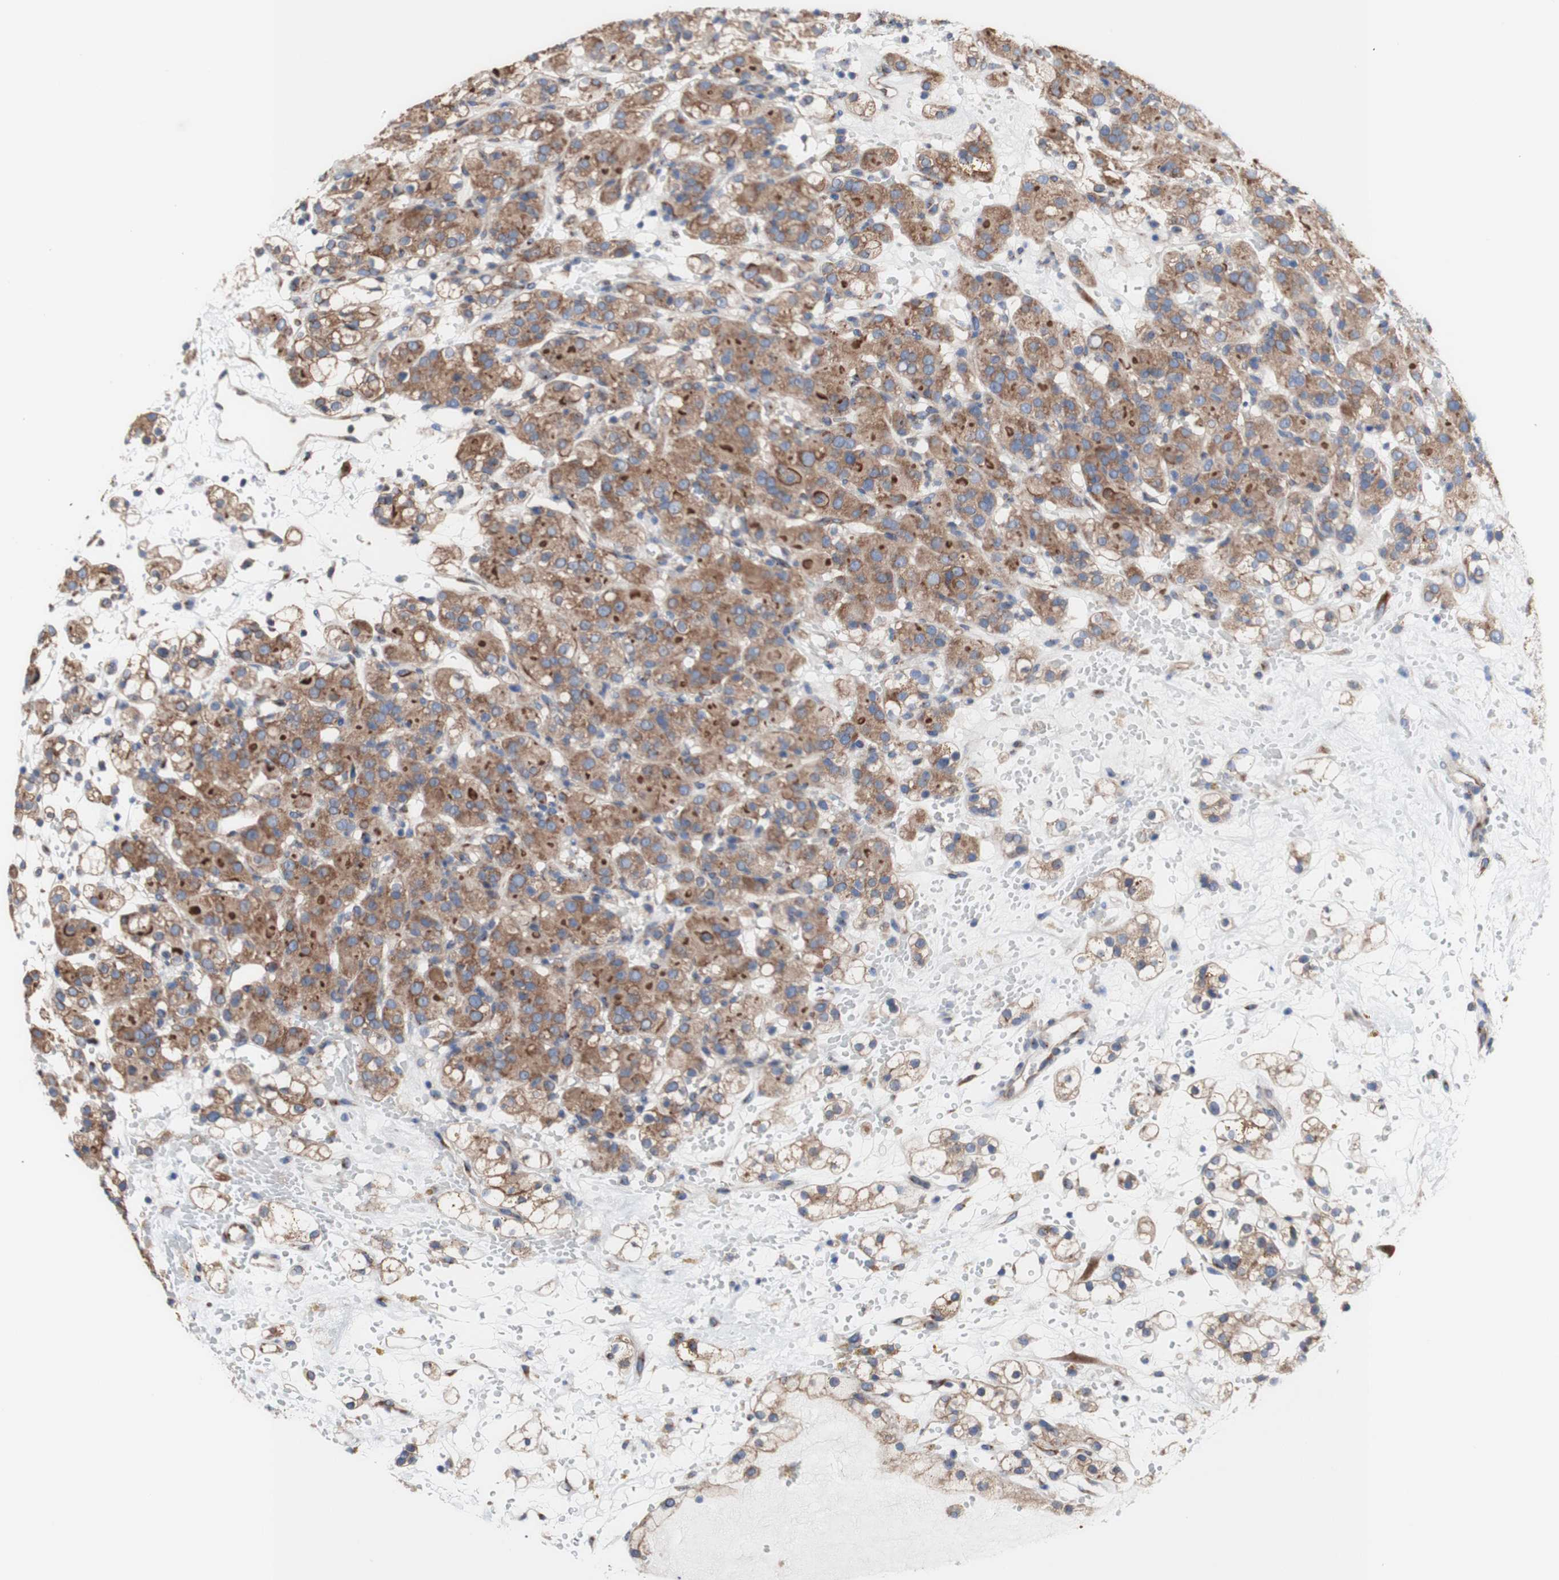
{"staining": {"intensity": "moderate", "quantity": ">75%", "location": "cytoplasmic/membranous"}, "tissue": "renal cancer", "cell_type": "Tumor cells", "image_type": "cancer", "snomed": [{"axis": "morphology", "description": "Adenocarcinoma, NOS"}, {"axis": "topography", "description": "Kidney"}], "caption": "This image shows IHC staining of human adenocarcinoma (renal), with medium moderate cytoplasmic/membranous expression in approximately >75% of tumor cells.", "gene": "LRIG3", "patient": {"sex": "male", "age": 61}}